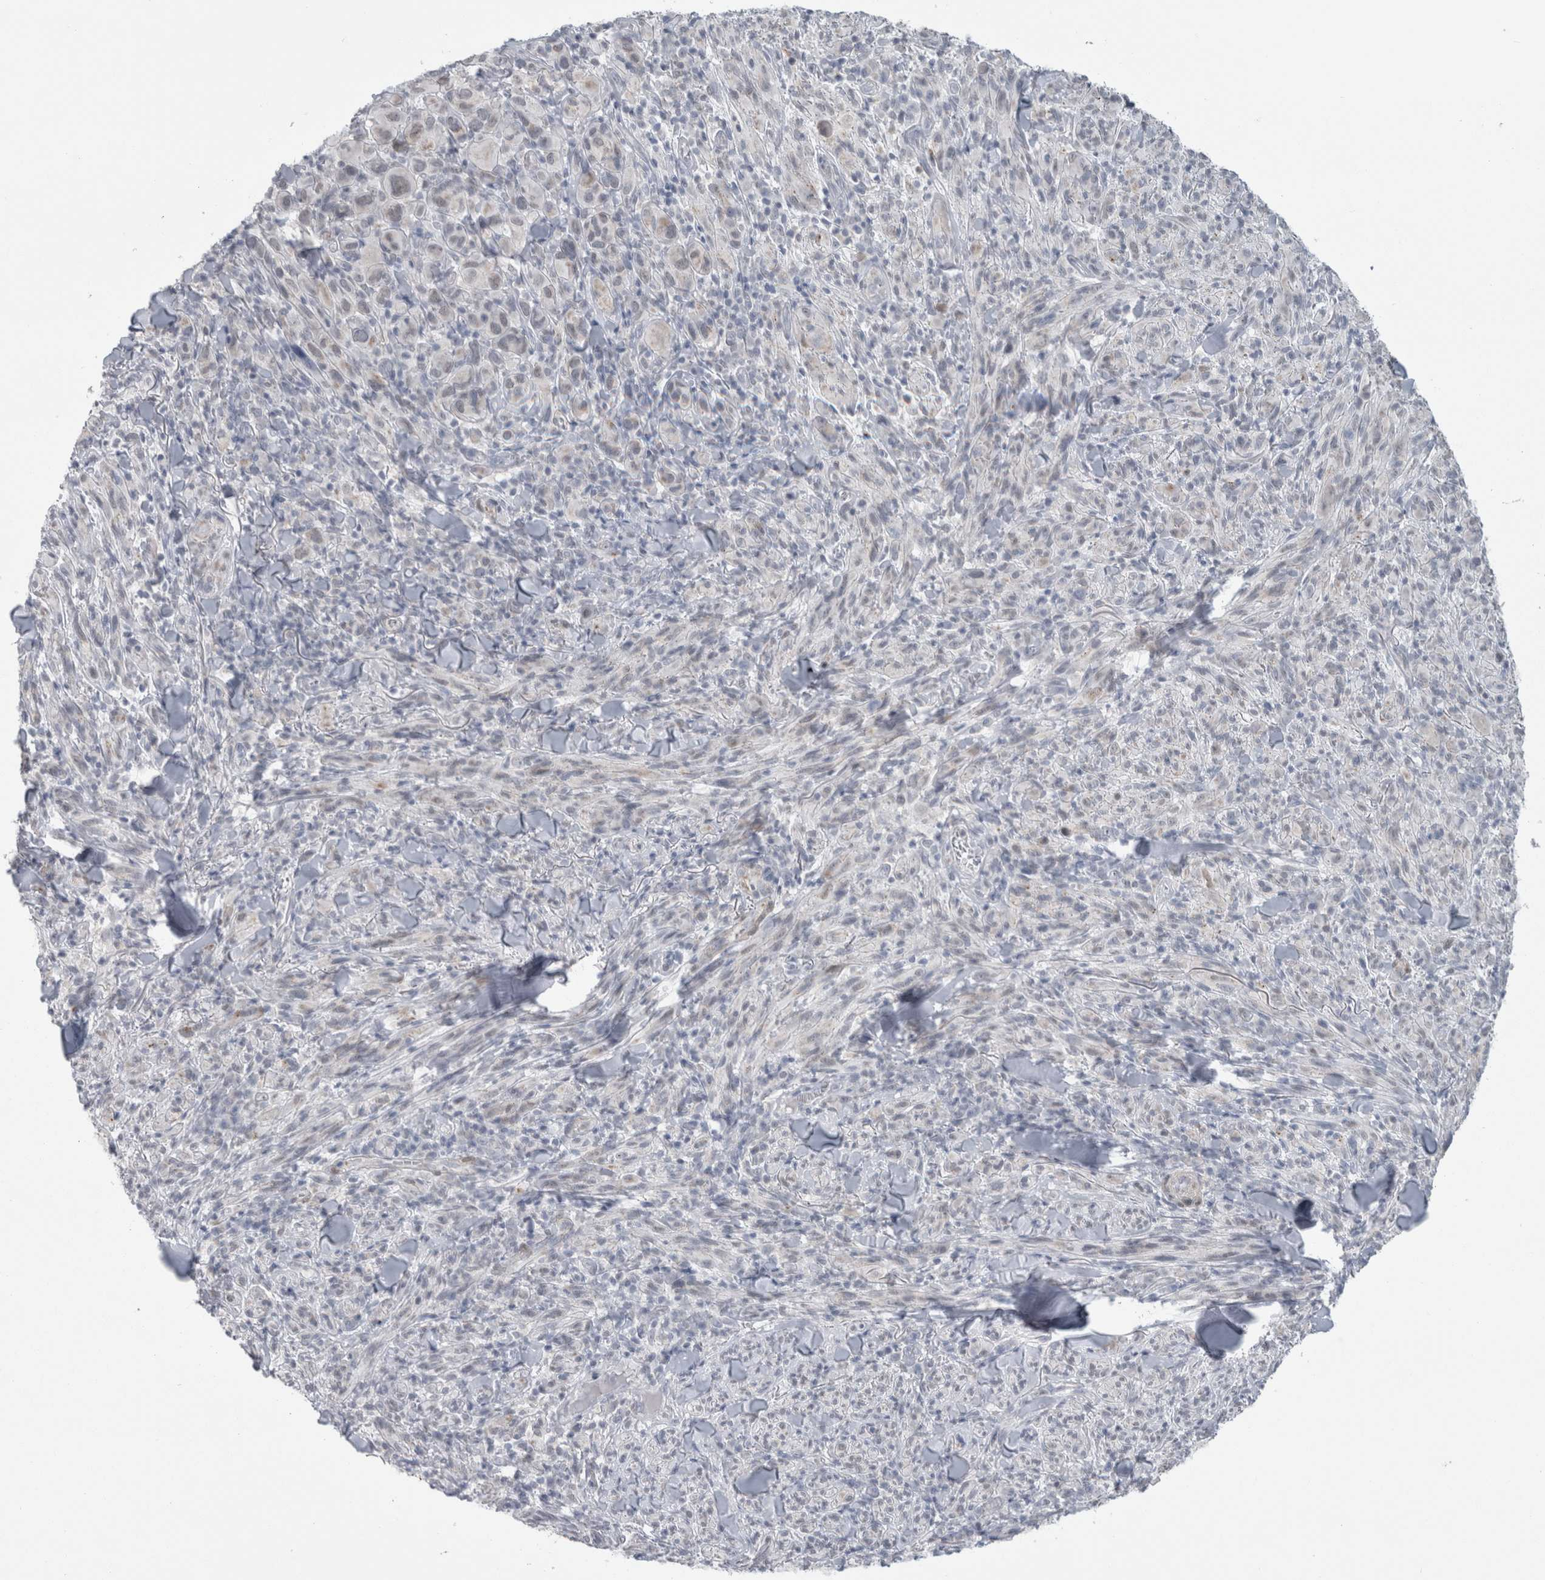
{"staining": {"intensity": "negative", "quantity": "none", "location": "none"}, "tissue": "melanoma", "cell_type": "Tumor cells", "image_type": "cancer", "snomed": [{"axis": "morphology", "description": "Malignant melanoma, NOS"}, {"axis": "topography", "description": "Skin of head"}], "caption": "Immunohistochemistry (IHC) of human melanoma exhibits no positivity in tumor cells.", "gene": "PLIN1", "patient": {"sex": "male", "age": 96}}